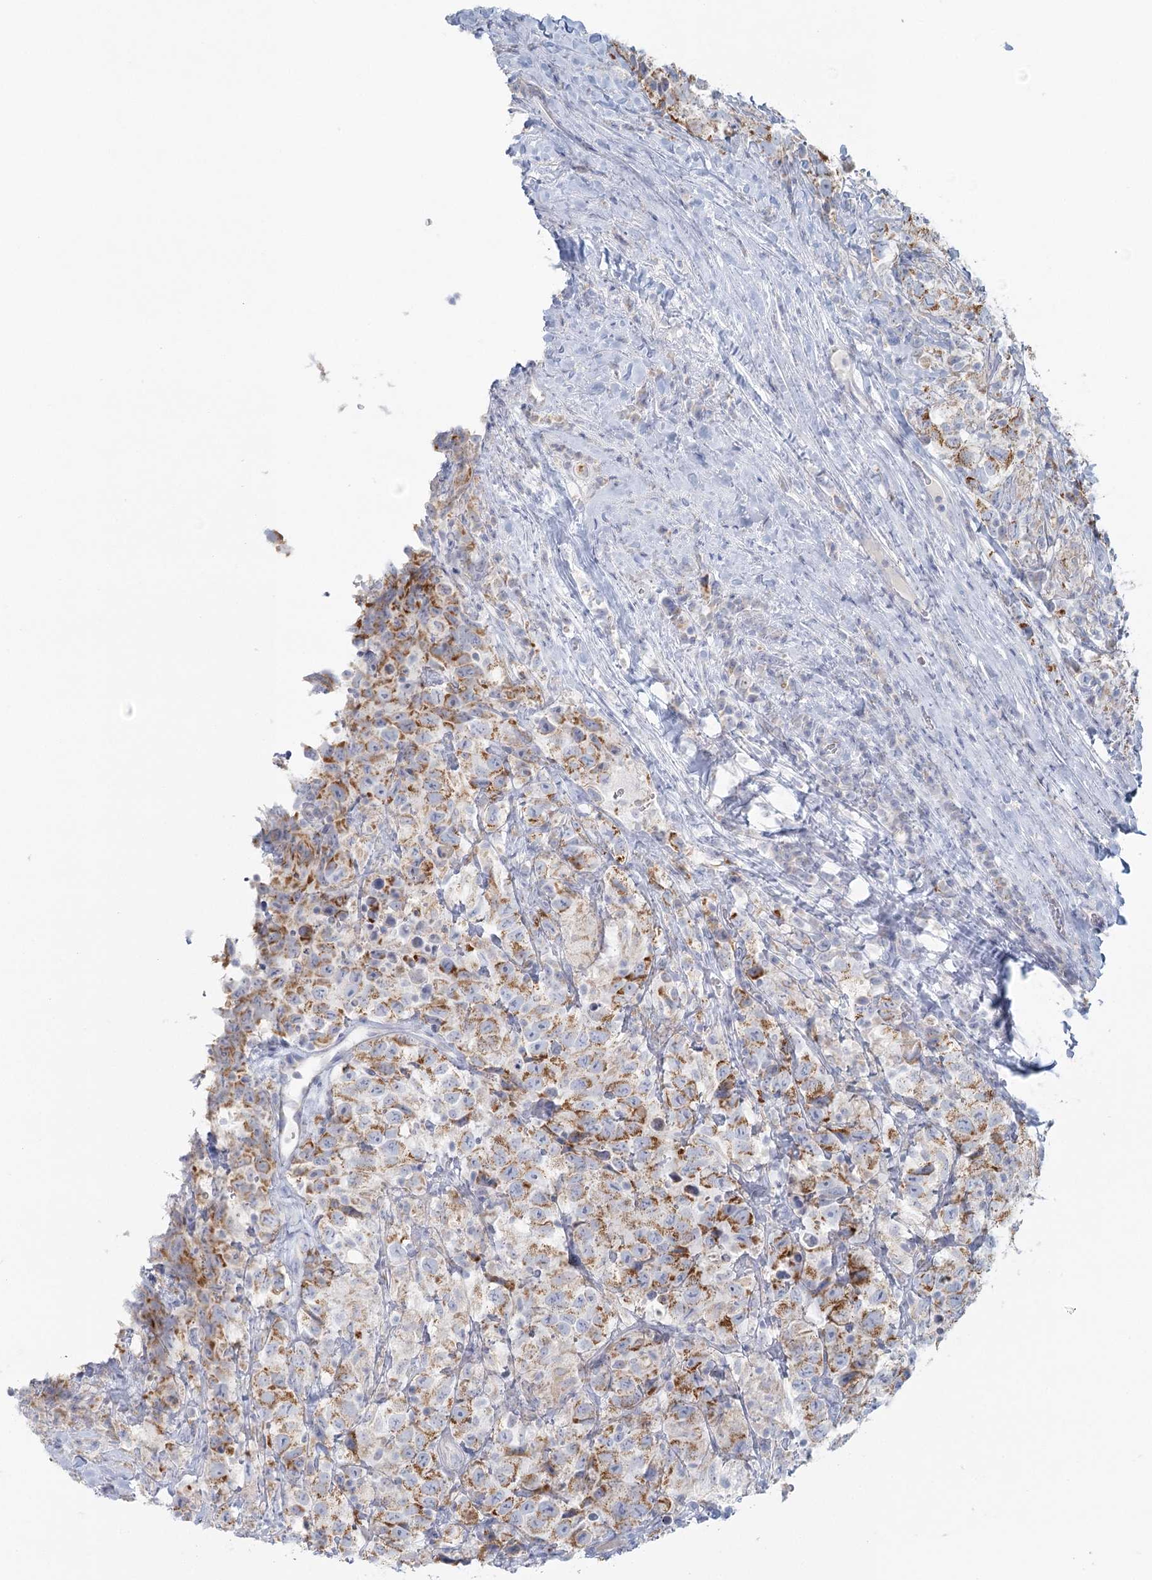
{"staining": {"intensity": "moderate", "quantity": ">75%", "location": "cytoplasmic/membranous"}, "tissue": "testis cancer", "cell_type": "Tumor cells", "image_type": "cancer", "snomed": [{"axis": "morphology", "description": "Seminoma, NOS"}, {"axis": "topography", "description": "Testis"}], "caption": "Tumor cells reveal moderate cytoplasmic/membranous expression in about >75% of cells in testis cancer.", "gene": "BPHL", "patient": {"sex": "male", "age": 41}}